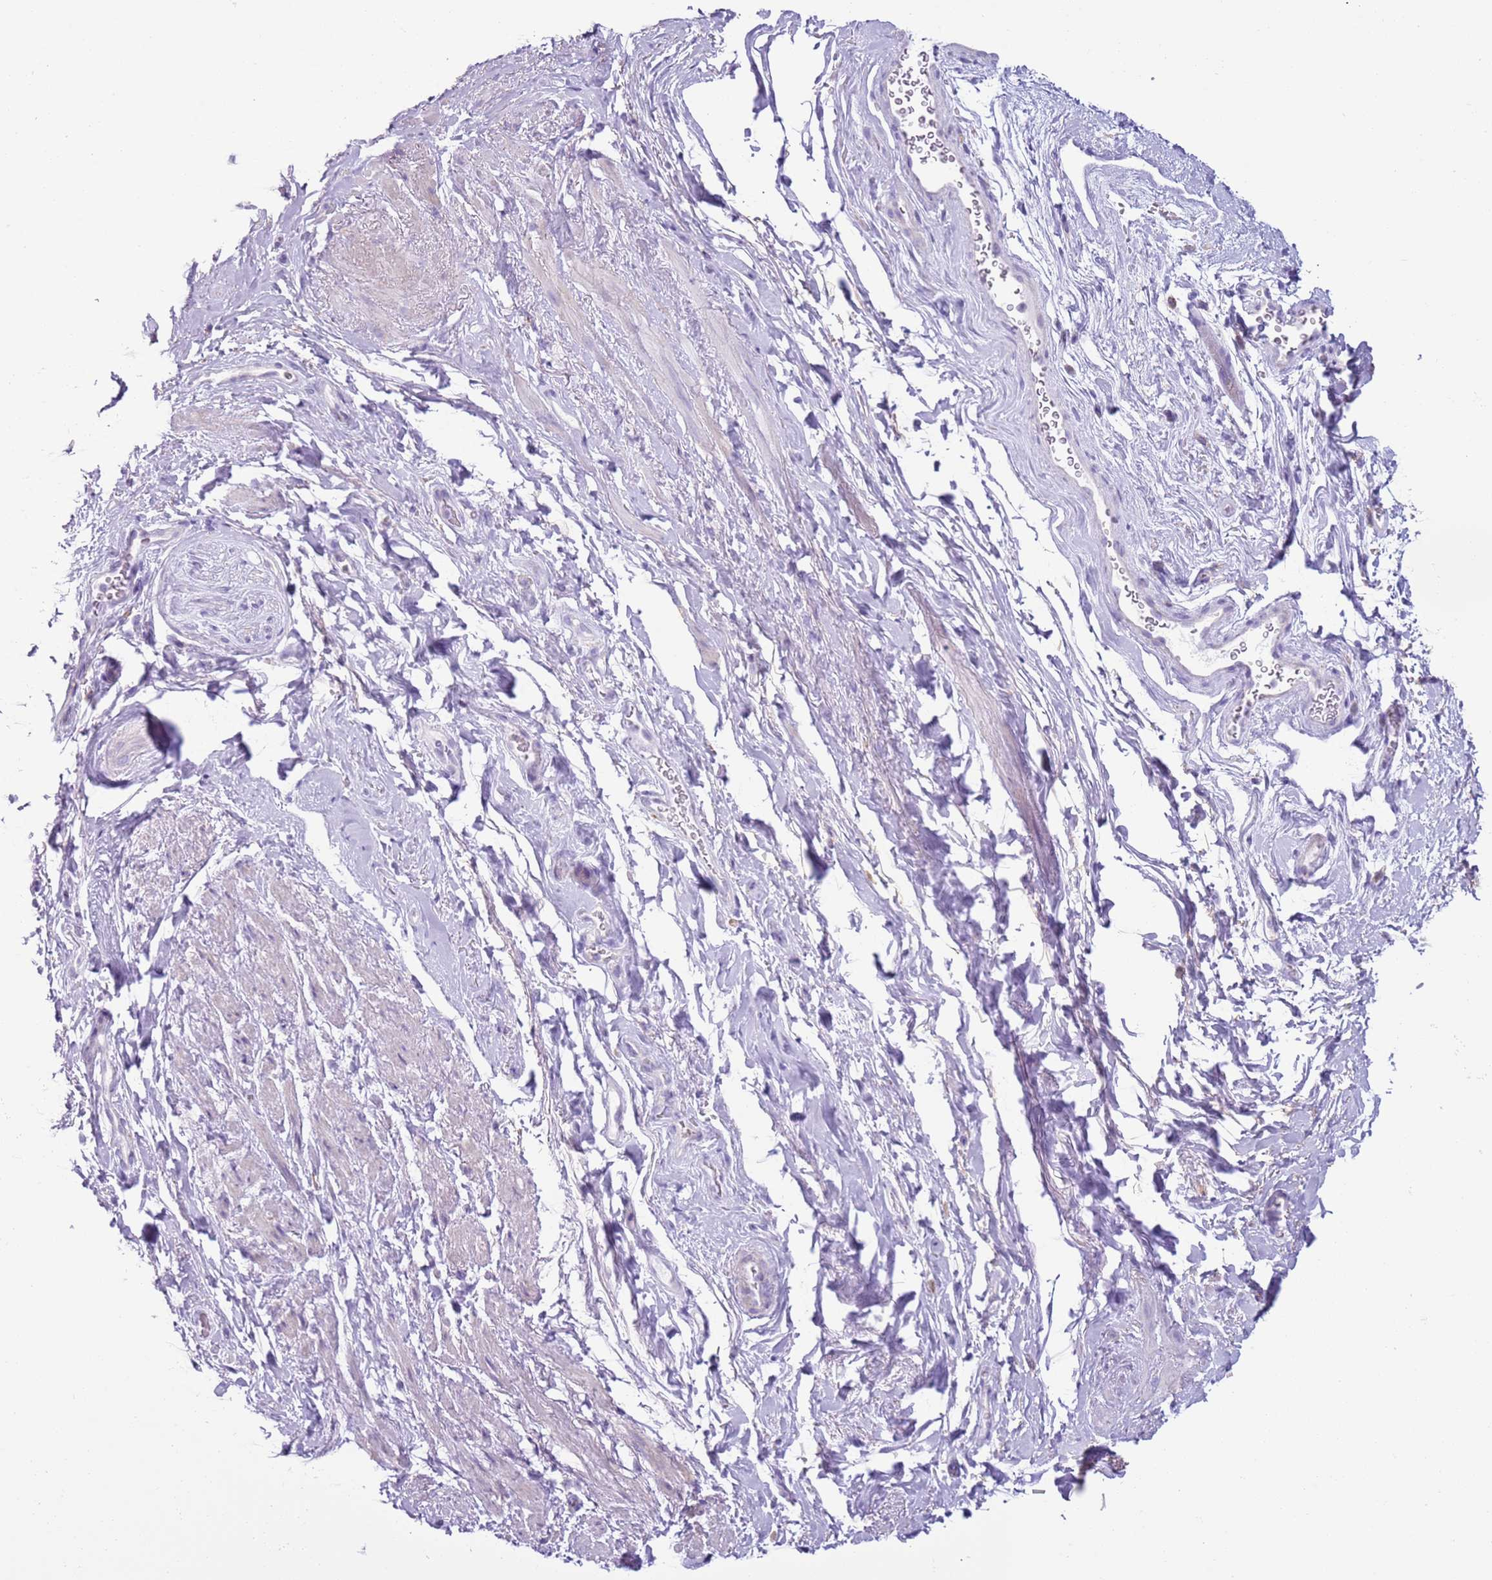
{"staining": {"intensity": "negative", "quantity": "none", "location": "none"}, "tissue": "smooth muscle", "cell_type": "Smooth muscle cells", "image_type": "normal", "snomed": [{"axis": "morphology", "description": "Normal tissue, NOS"}, {"axis": "topography", "description": "Smooth muscle"}, {"axis": "topography", "description": "Peripheral nerve tissue"}], "caption": "Immunohistochemistry (IHC) of unremarkable smooth muscle displays no expression in smooth muscle cells.", "gene": "OAF", "patient": {"sex": "male", "age": 69}}